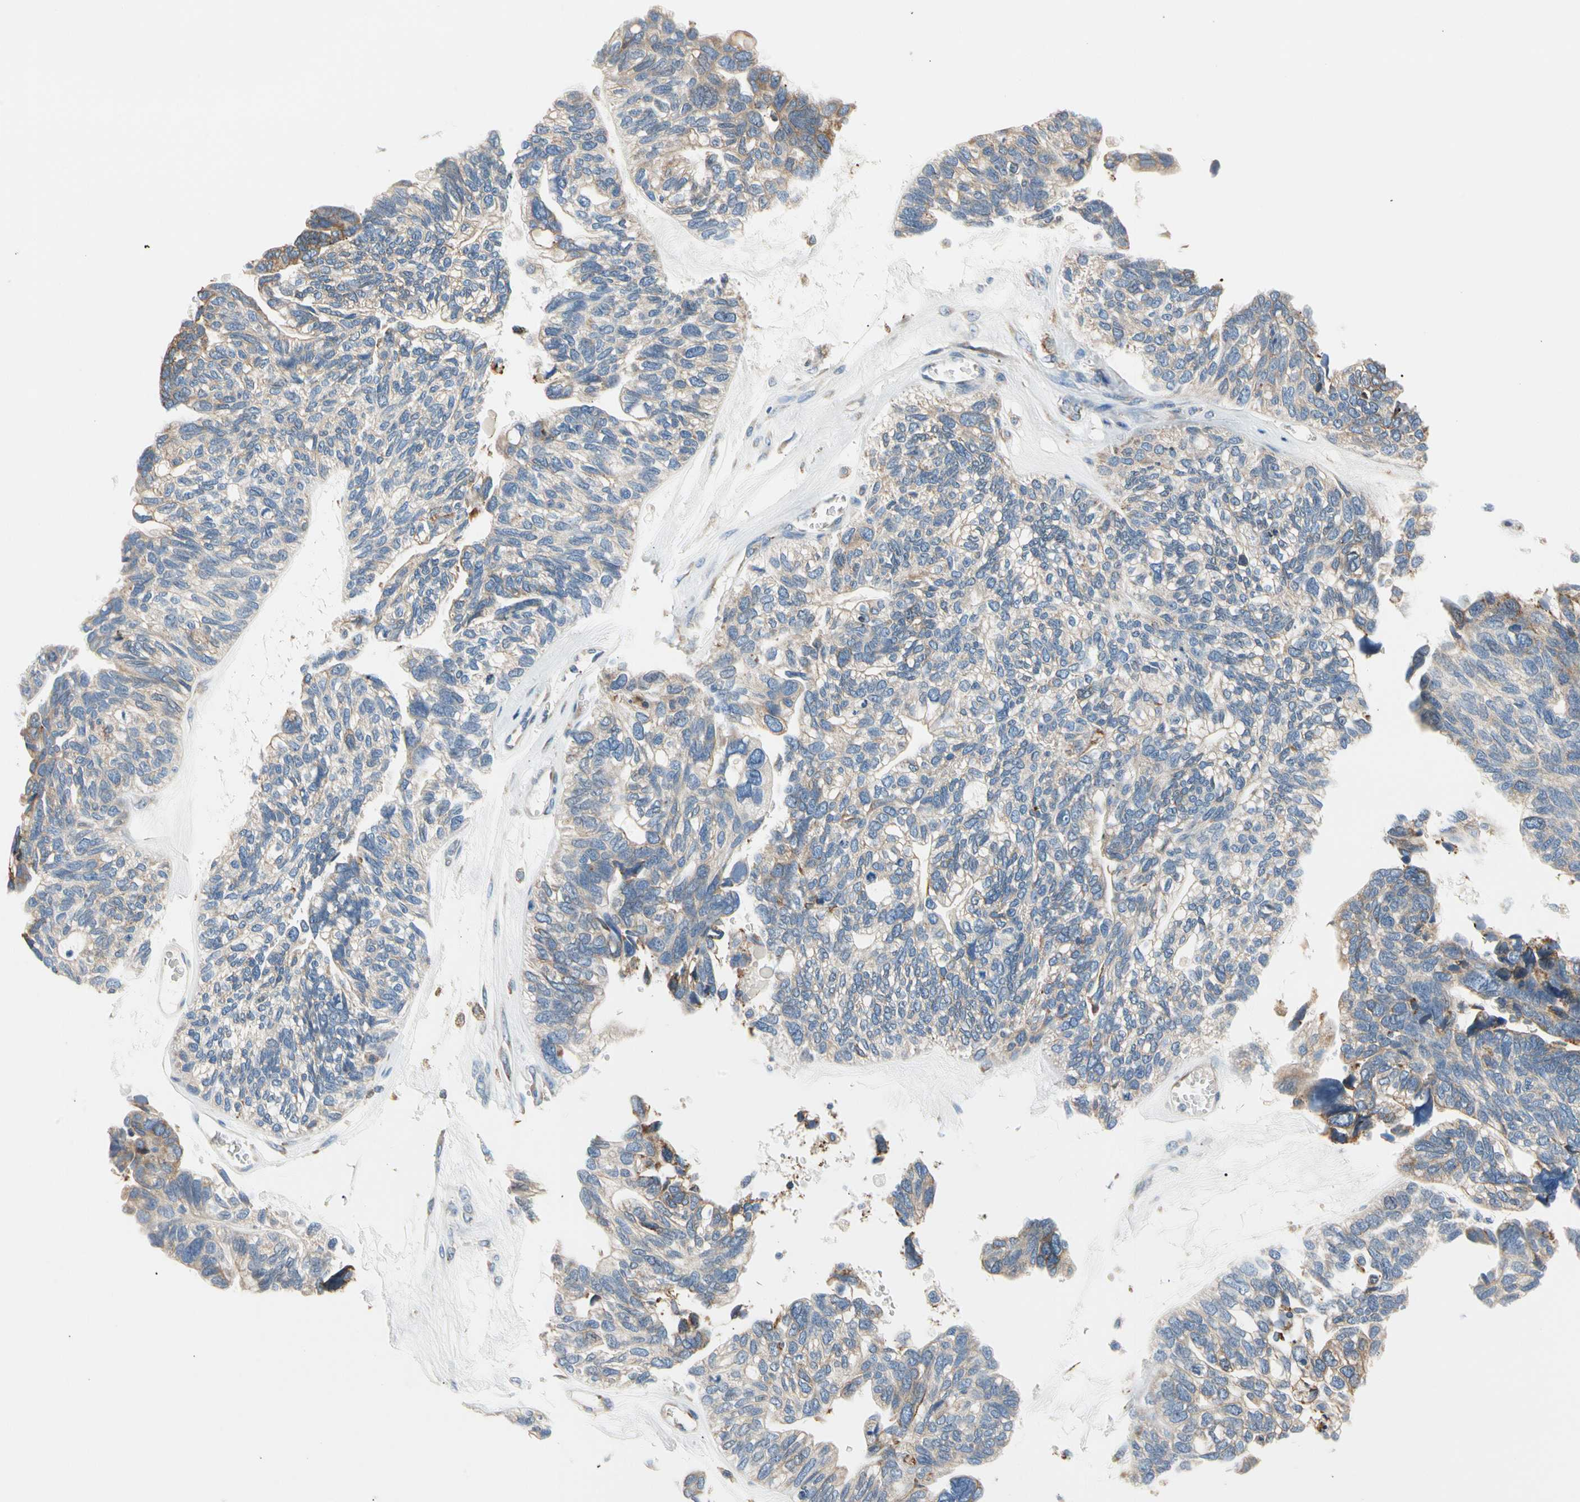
{"staining": {"intensity": "negative", "quantity": "none", "location": "none"}, "tissue": "ovarian cancer", "cell_type": "Tumor cells", "image_type": "cancer", "snomed": [{"axis": "morphology", "description": "Cystadenocarcinoma, serous, NOS"}, {"axis": "topography", "description": "Ovary"}], "caption": "This is a photomicrograph of immunohistochemistry (IHC) staining of serous cystadenocarcinoma (ovarian), which shows no staining in tumor cells.", "gene": "STXBP1", "patient": {"sex": "female", "age": 79}}